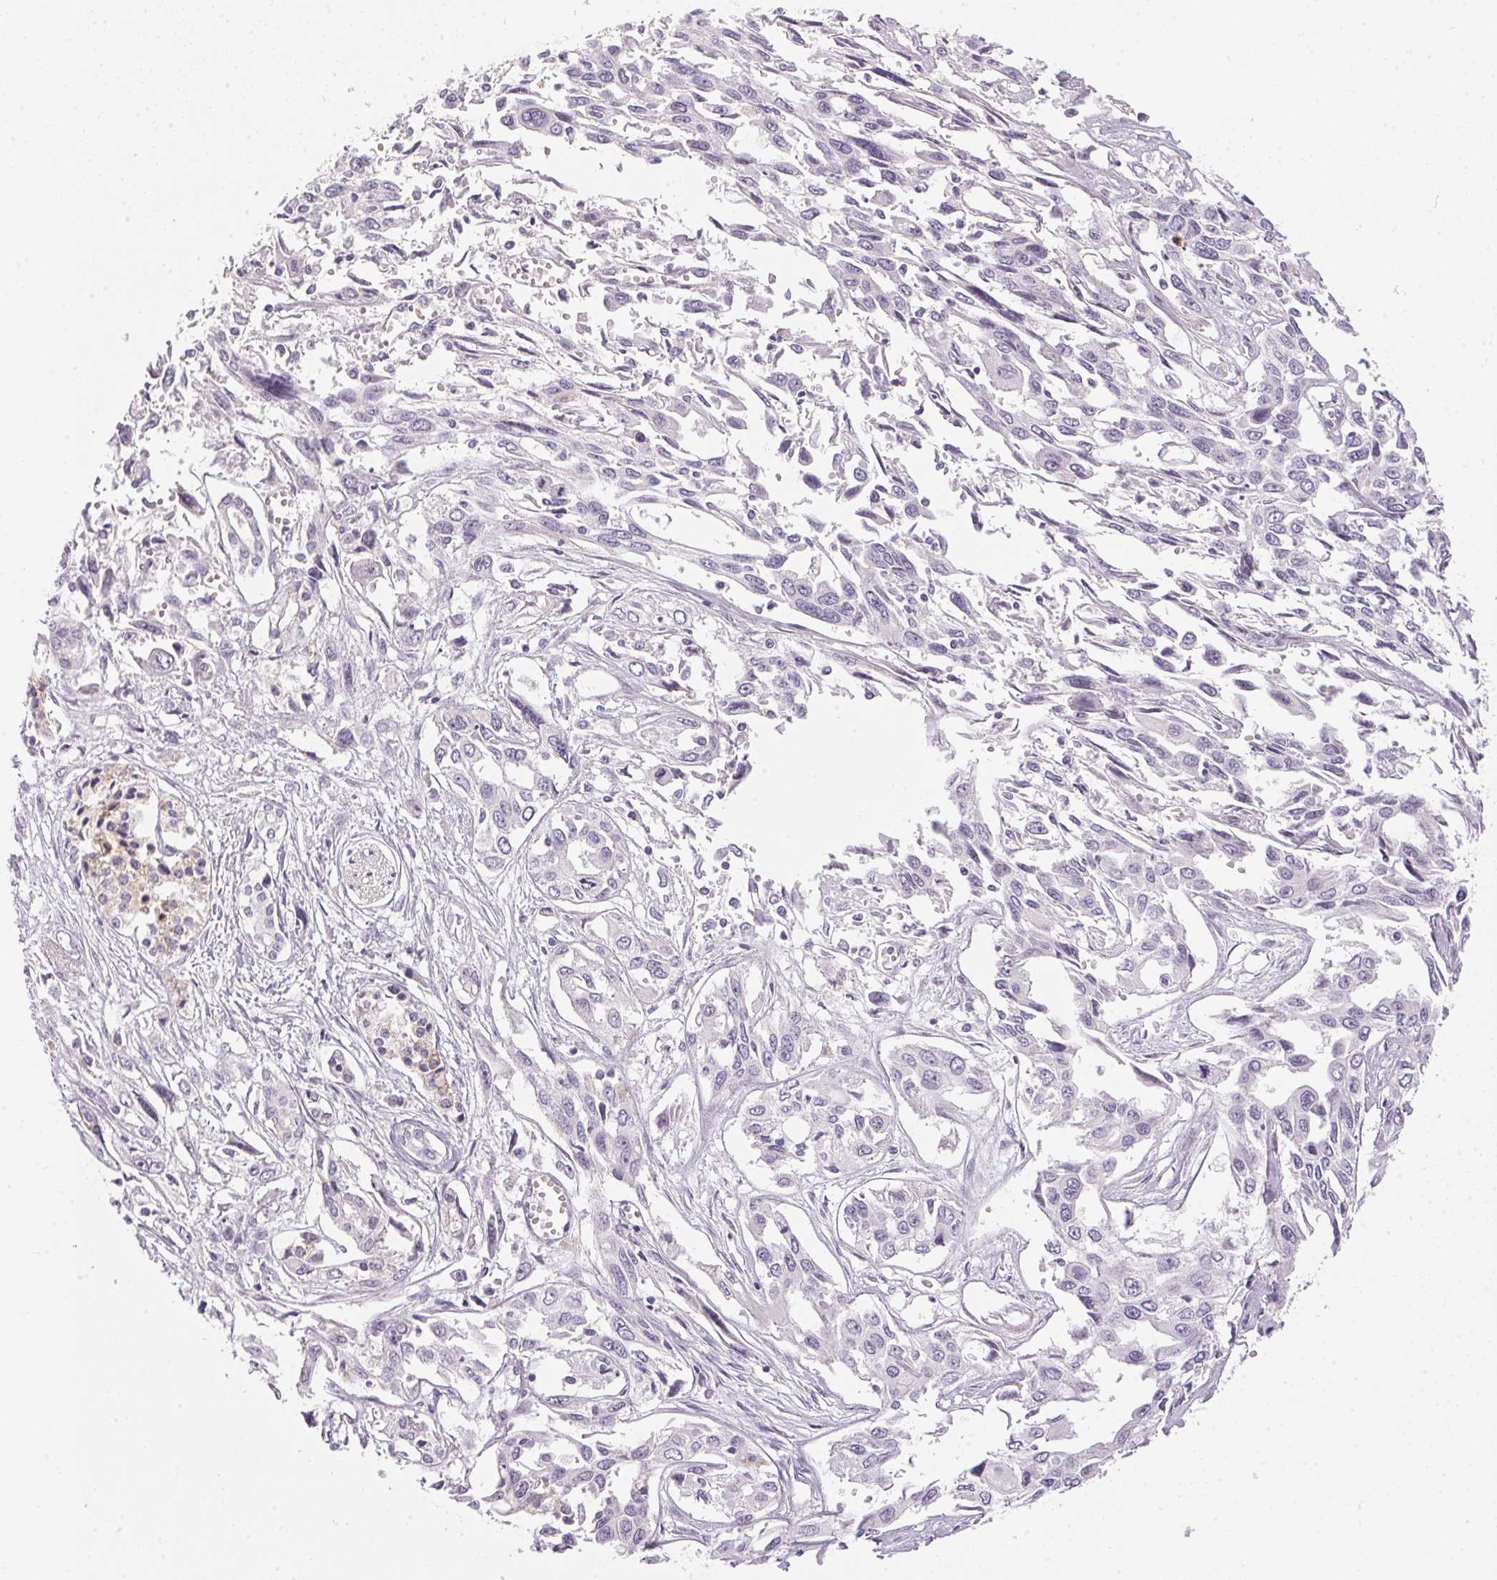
{"staining": {"intensity": "negative", "quantity": "none", "location": "none"}, "tissue": "pancreatic cancer", "cell_type": "Tumor cells", "image_type": "cancer", "snomed": [{"axis": "morphology", "description": "Adenocarcinoma, NOS"}, {"axis": "topography", "description": "Pancreas"}], "caption": "There is no significant positivity in tumor cells of adenocarcinoma (pancreatic). (Stains: DAB (3,3'-diaminobenzidine) IHC with hematoxylin counter stain, Microscopy: brightfield microscopy at high magnification).", "gene": "GDAP1L1", "patient": {"sex": "female", "age": 55}}